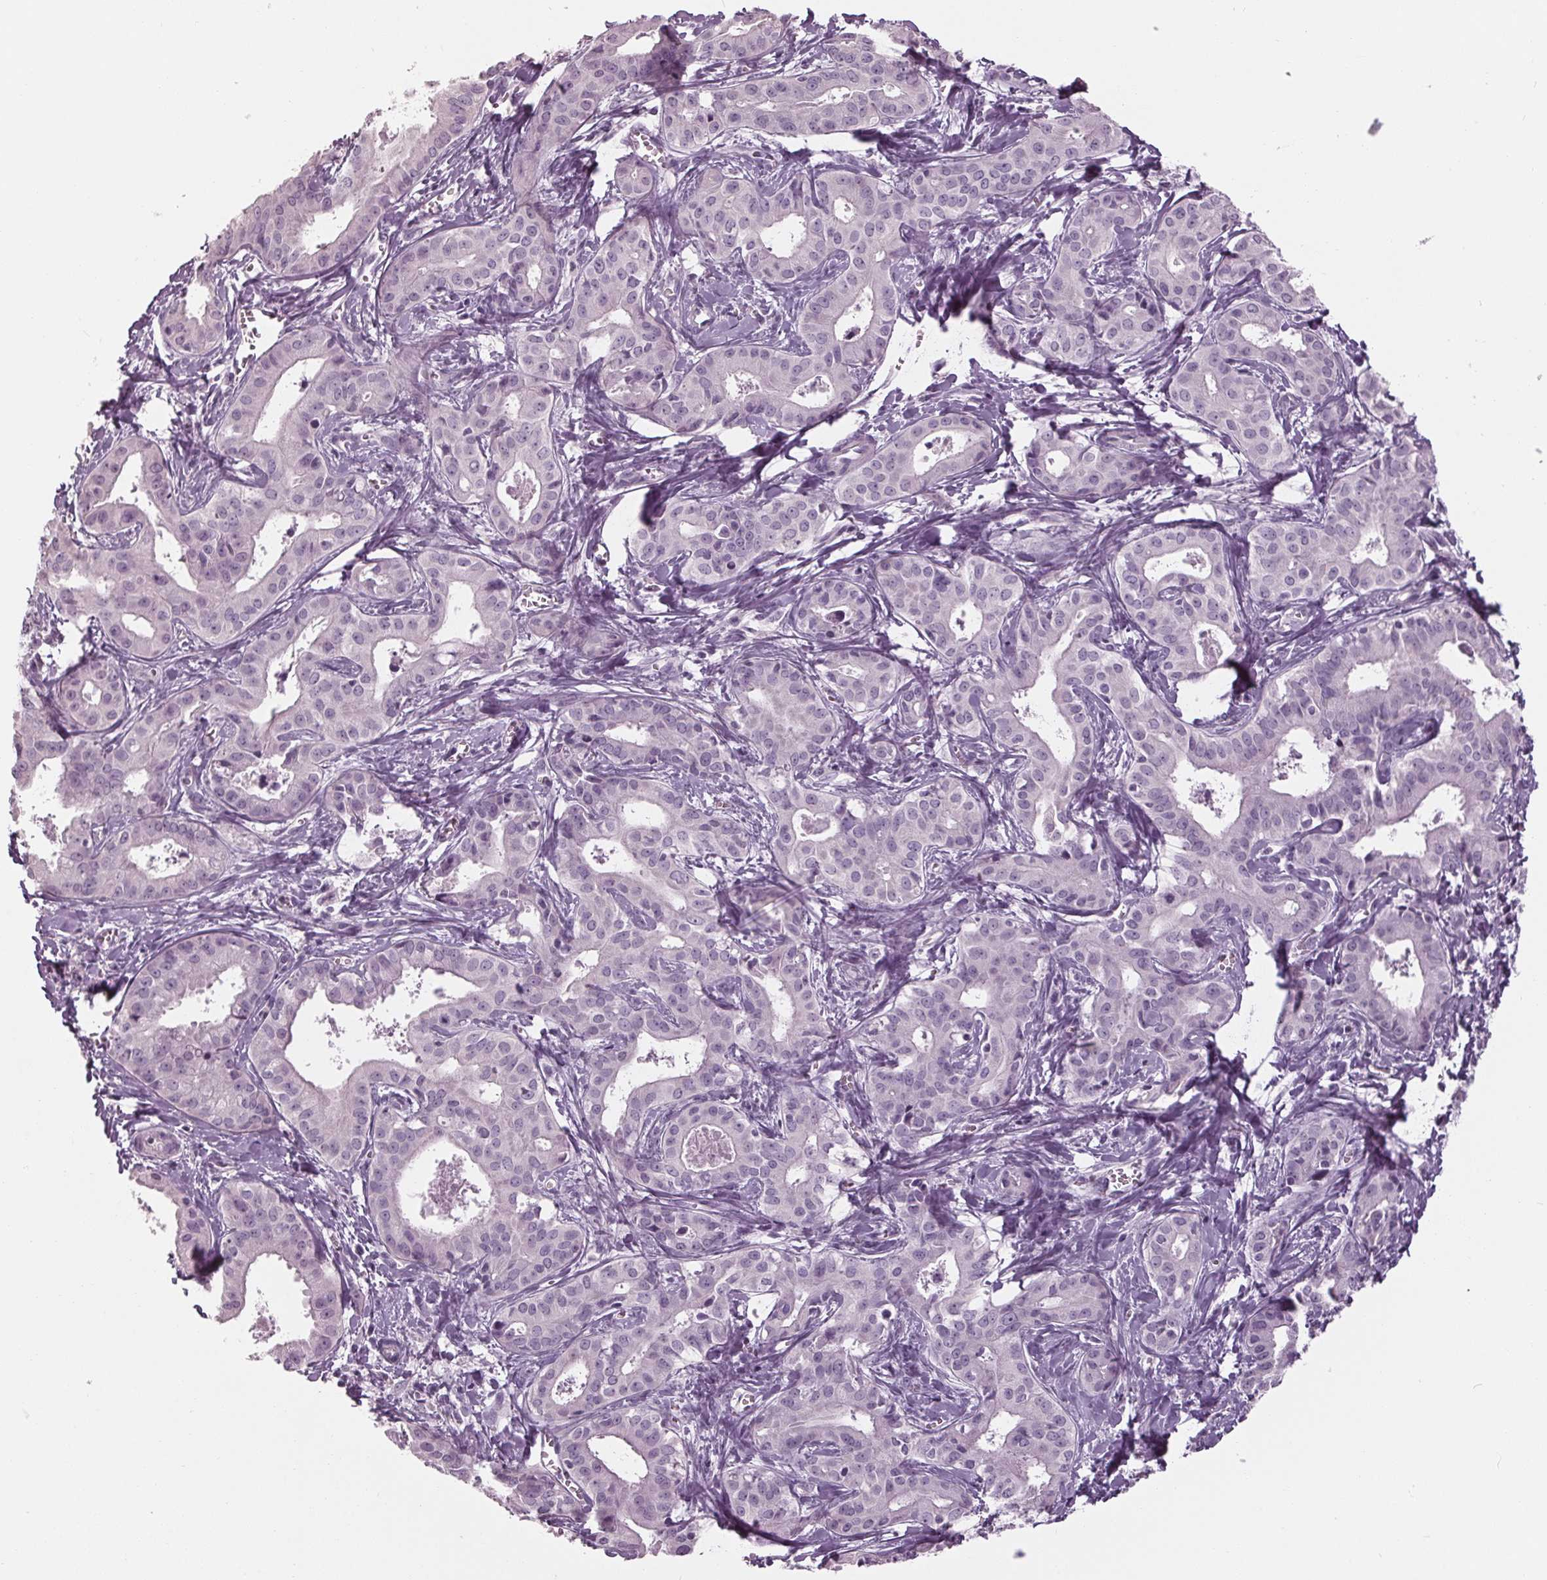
{"staining": {"intensity": "negative", "quantity": "none", "location": "none"}, "tissue": "liver cancer", "cell_type": "Tumor cells", "image_type": "cancer", "snomed": [{"axis": "morphology", "description": "Cholangiocarcinoma"}, {"axis": "topography", "description": "Liver"}], "caption": "Immunohistochemistry of human cholangiocarcinoma (liver) displays no staining in tumor cells. (DAB (3,3'-diaminobenzidine) immunohistochemistry, high magnification).", "gene": "TNNC2", "patient": {"sex": "female", "age": 65}}